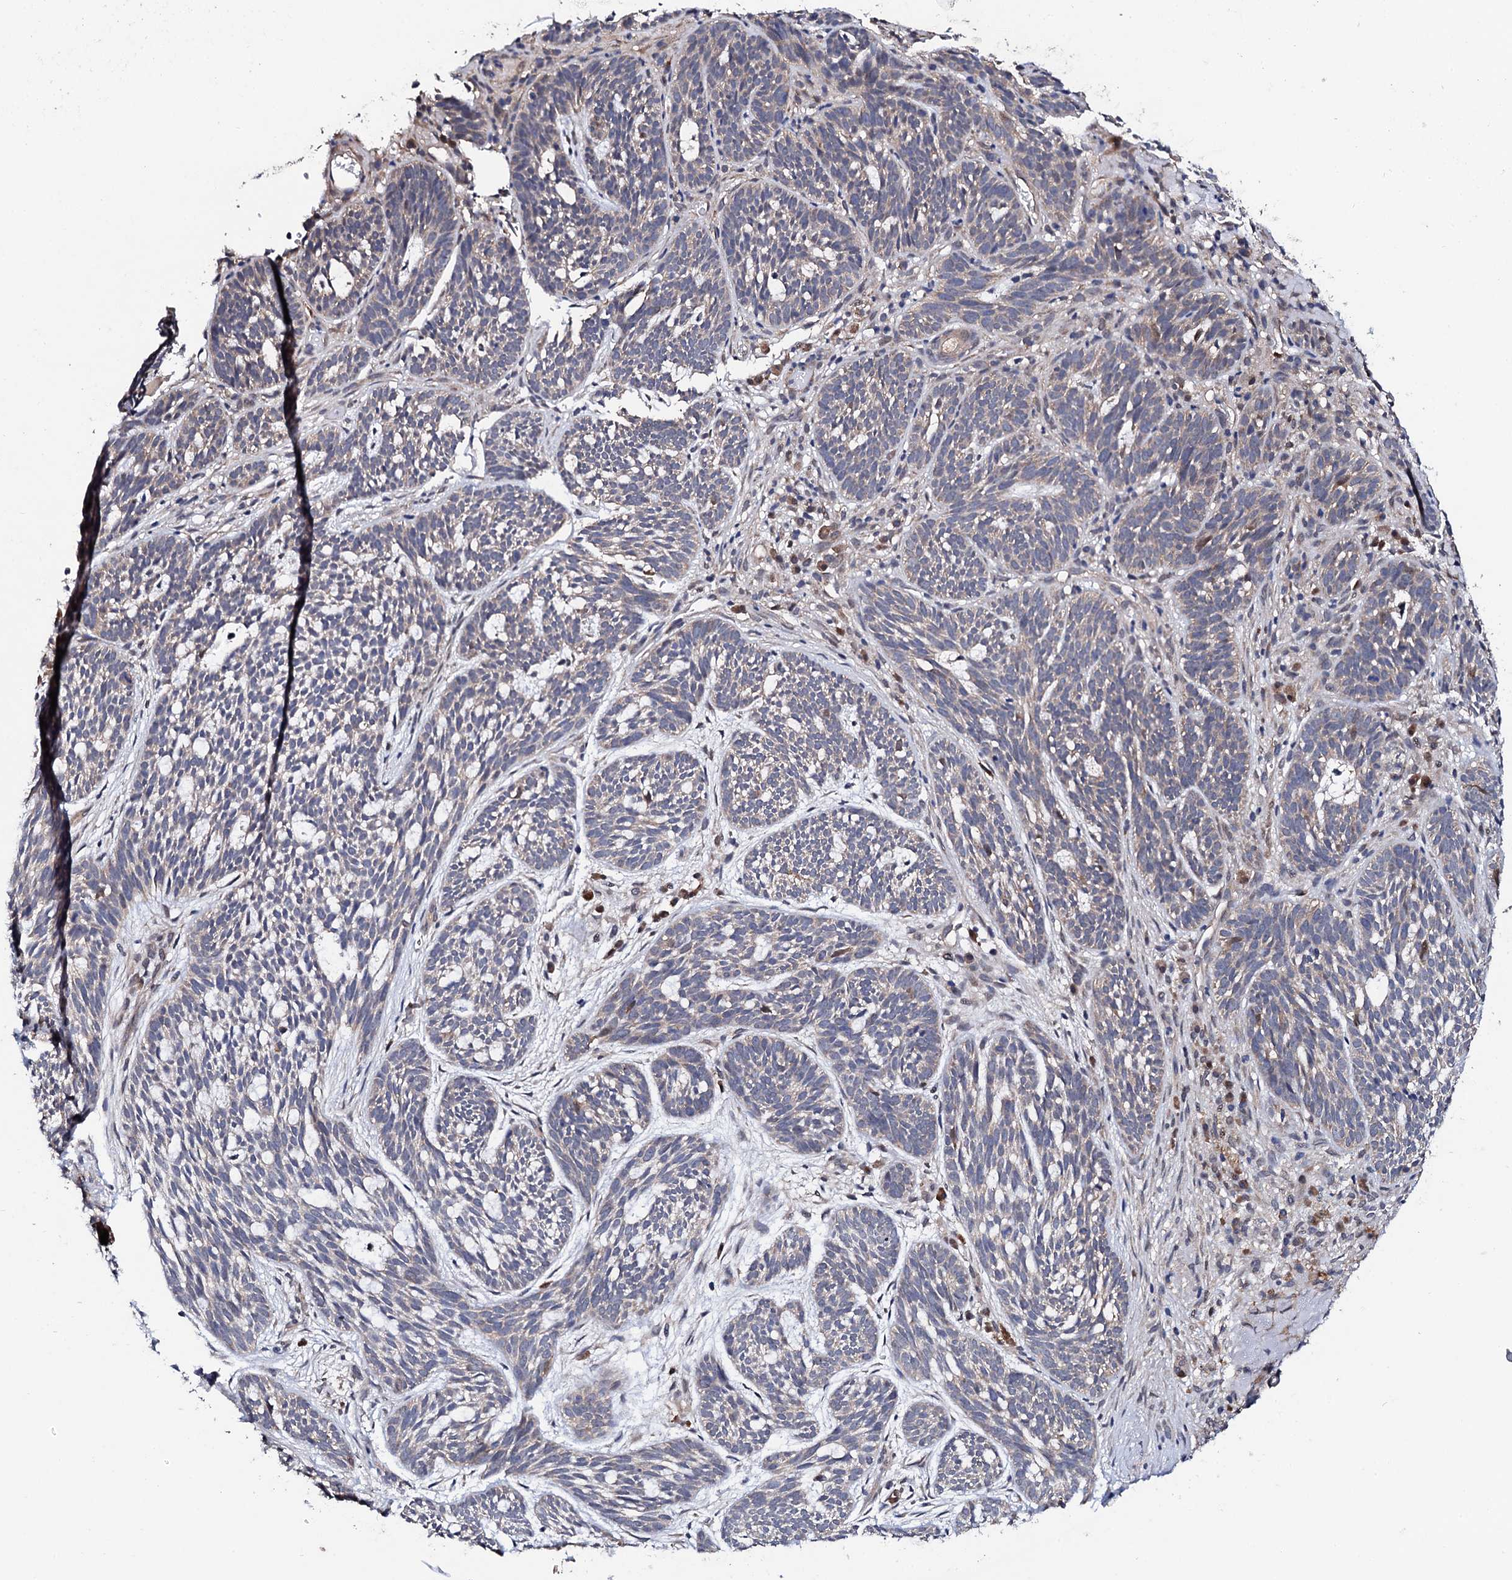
{"staining": {"intensity": "negative", "quantity": "none", "location": "none"}, "tissue": "skin cancer", "cell_type": "Tumor cells", "image_type": "cancer", "snomed": [{"axis": "morphology", "description": "Basal cell carcinoma"}, {"axis": "topography", "description": "Skin"}], "caption": "Tumor cells are negative for brown protein staining in skin cancer (basal cell carcinoma).", "gene": "IP6K1", "patient": {"sex": "male", "age": 71}}